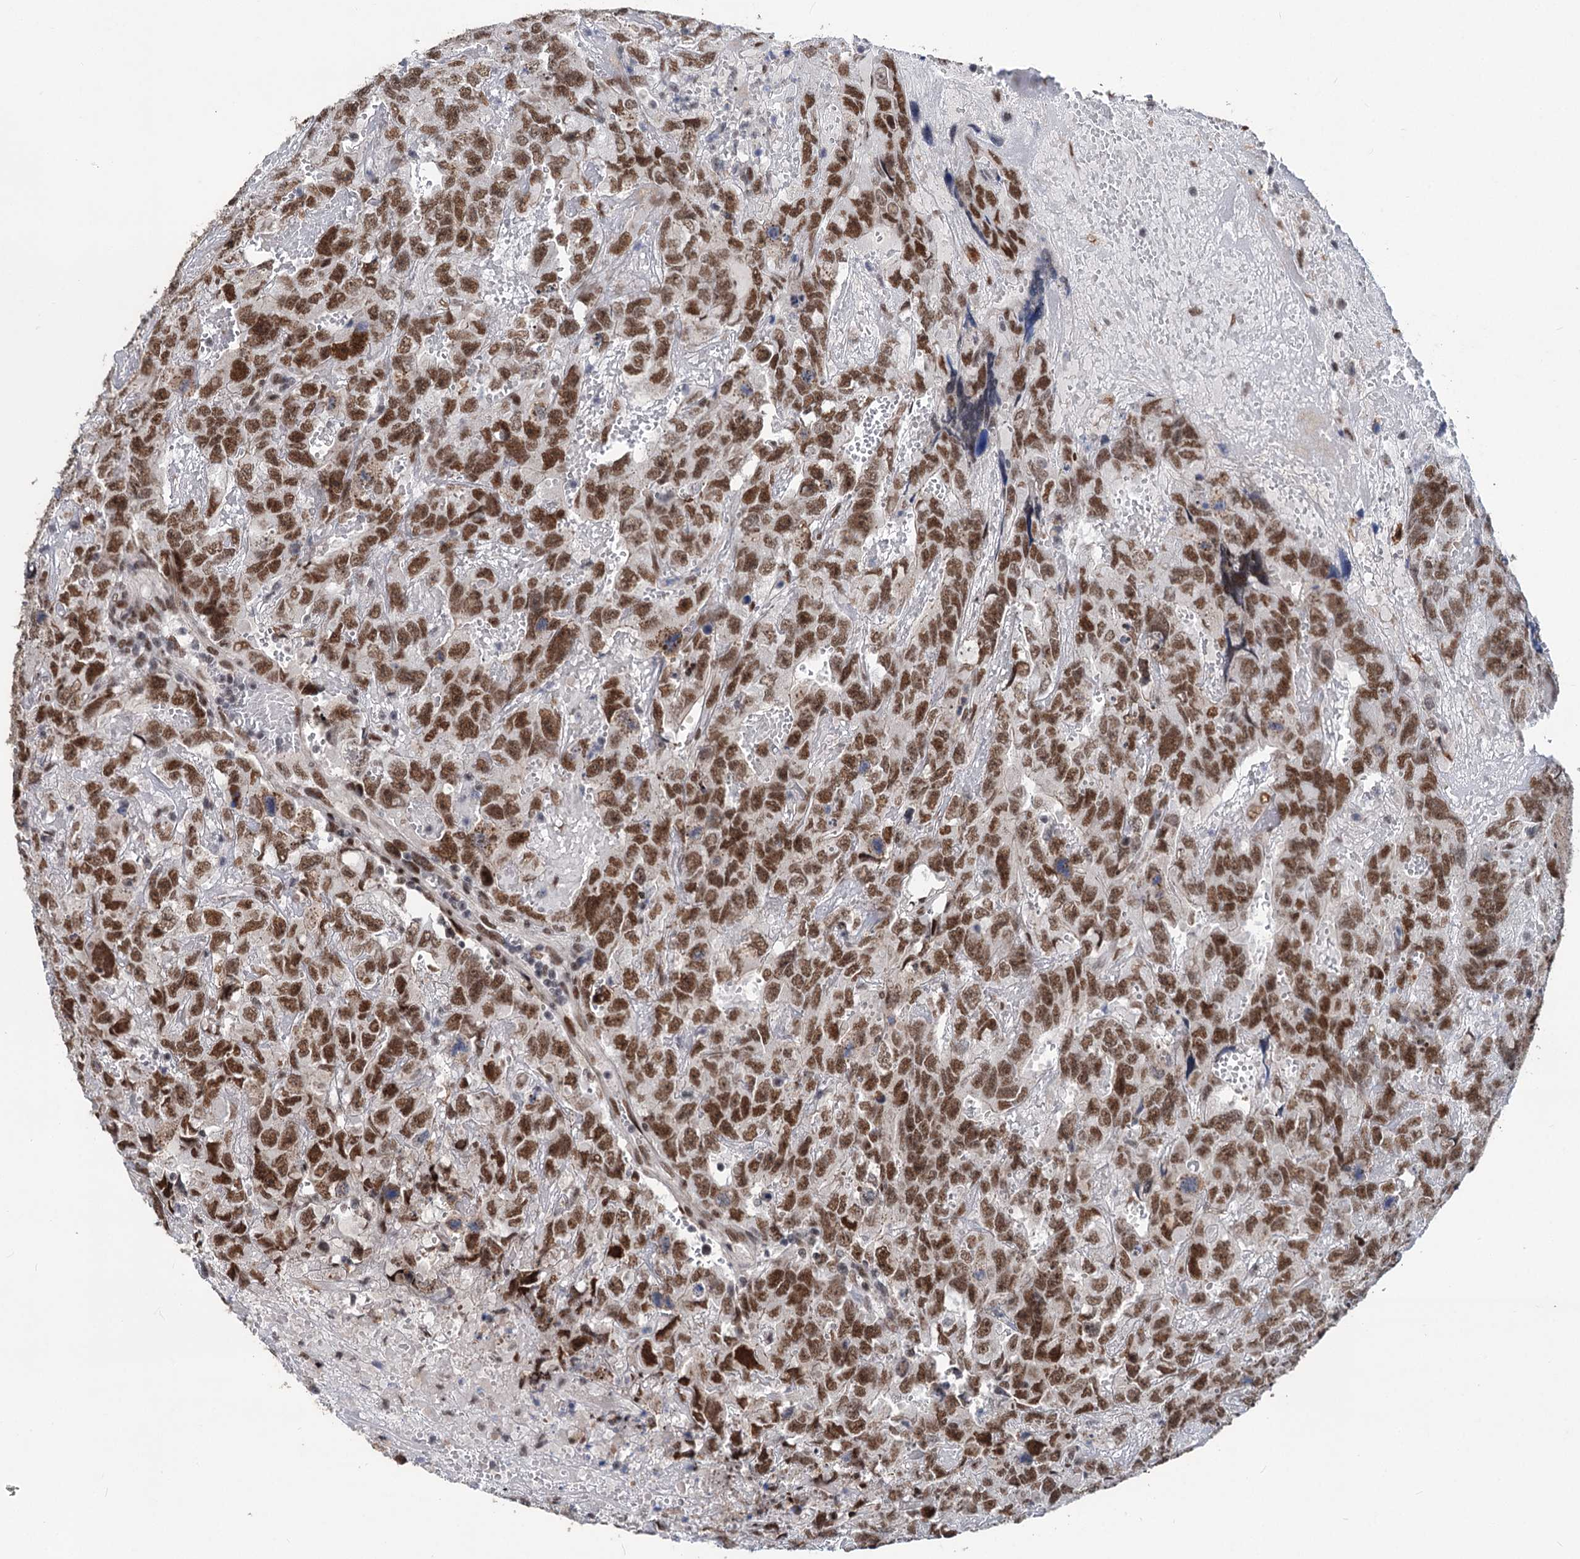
{"staining": {"intensity": "moderate", "quantity": ">75%", "location": "nuclear"}, "tissue": "testis cancer", "cell_type": "Tumor cells", "image_type": "cancer", "snomed": [{"axis": "morphology", "description": "Carcinoma, Embryonal, NOS"}, {"axis": "topography", "description": "Testis"}], "caption": "Testis embryonal carcinoma stained with immunohistochemistry (IHC) shows moderate nuclear positivity in approximately >75% of tumor cells.", "gene": "PHF8", "patient": {"sex": "male", "age": 45}}